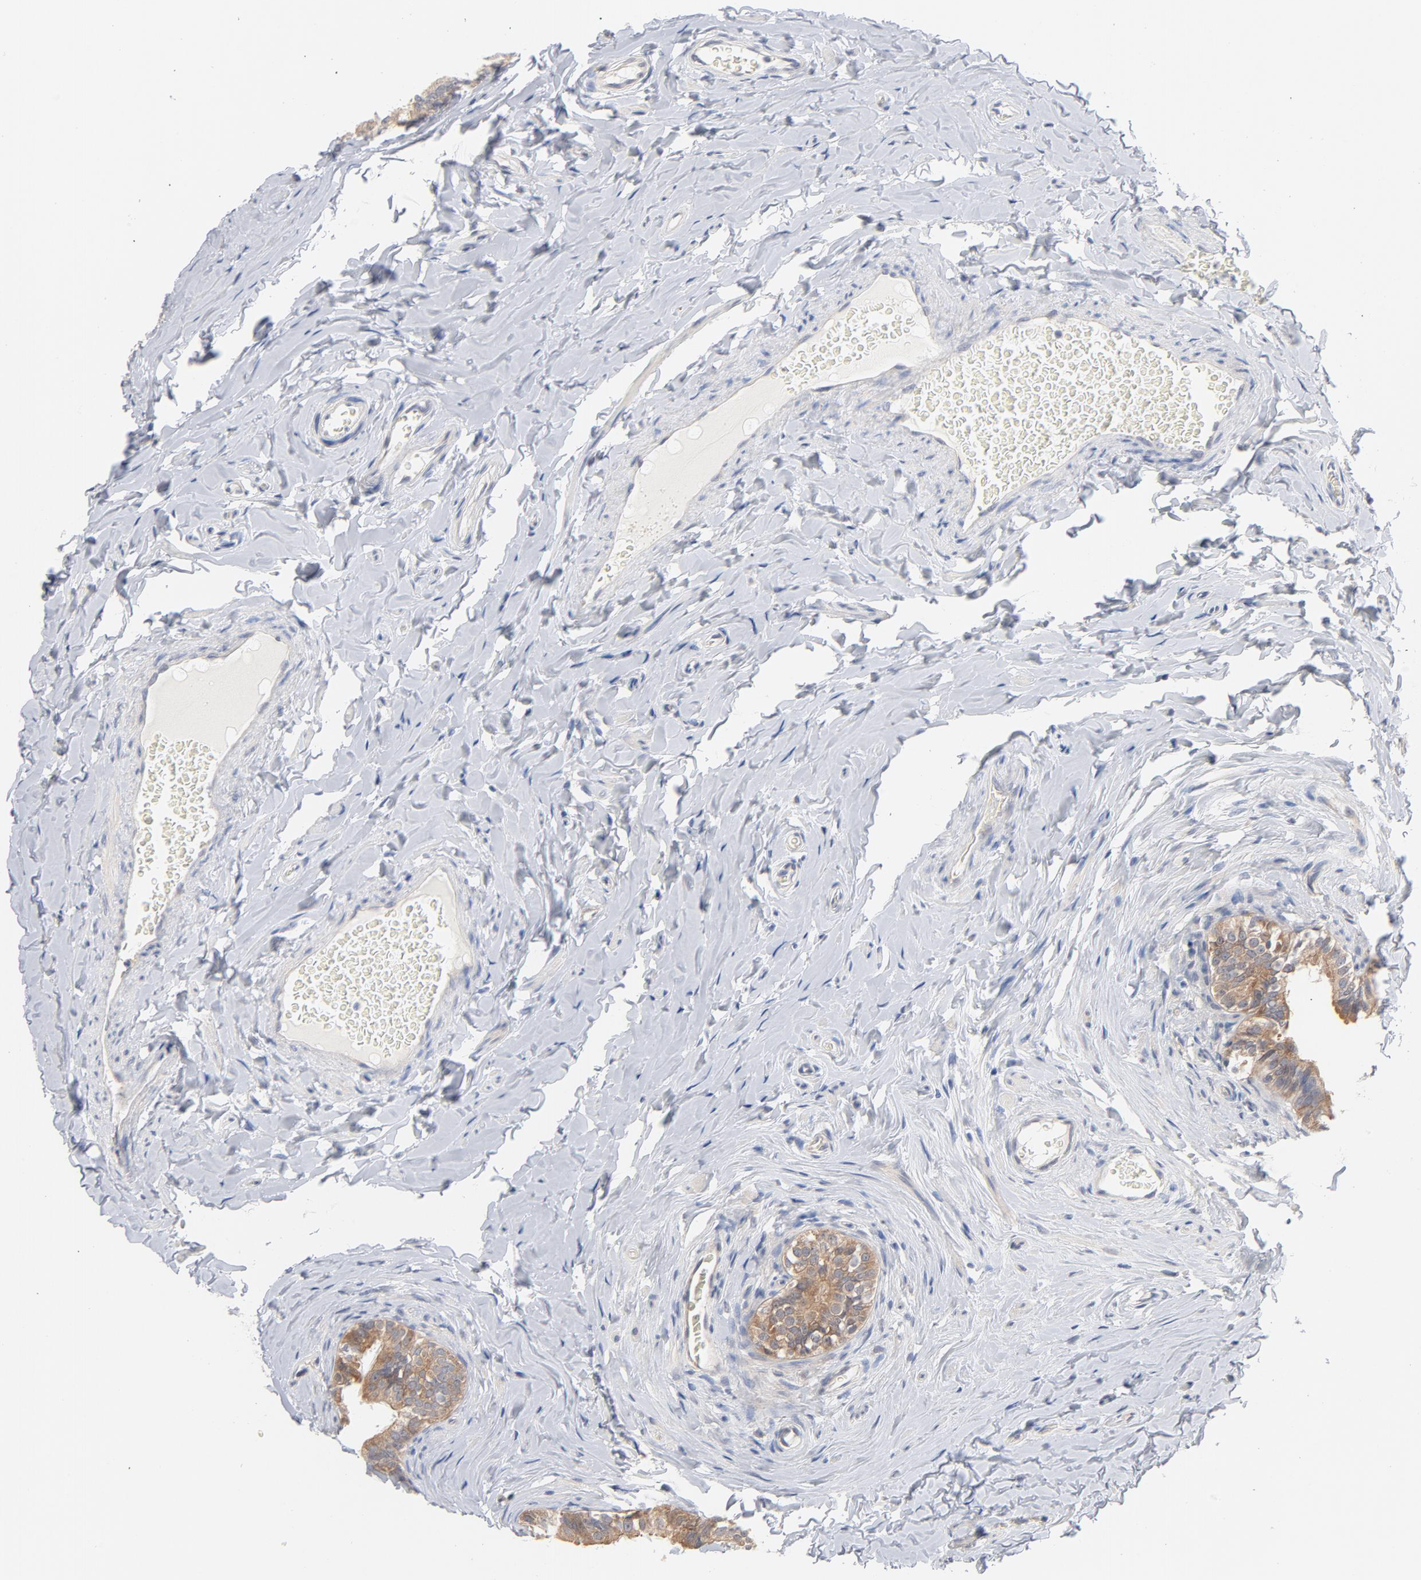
{"staining": {"intensity": "moderate", "quantity": ">75%", "location": "cytoplasmic/membranous"}, "tissue": "epididymis", "cell_type": "Glandular cells", "image_type": "normal", "snomed": [{"axis": "morphology", "description": "Normal tissue, NOS"}, {"axis": "topography", "description": "Soft tissue"}, {"axis": "topography", "description": "Epididymis"}], "caption": "The immunohistochemical stain shows moderate cytoplasmic/membranous positivity in glandular cells of normal epididymis.", "gene": "UBL4A", "patient": {"sex": "male", "age": 26}}